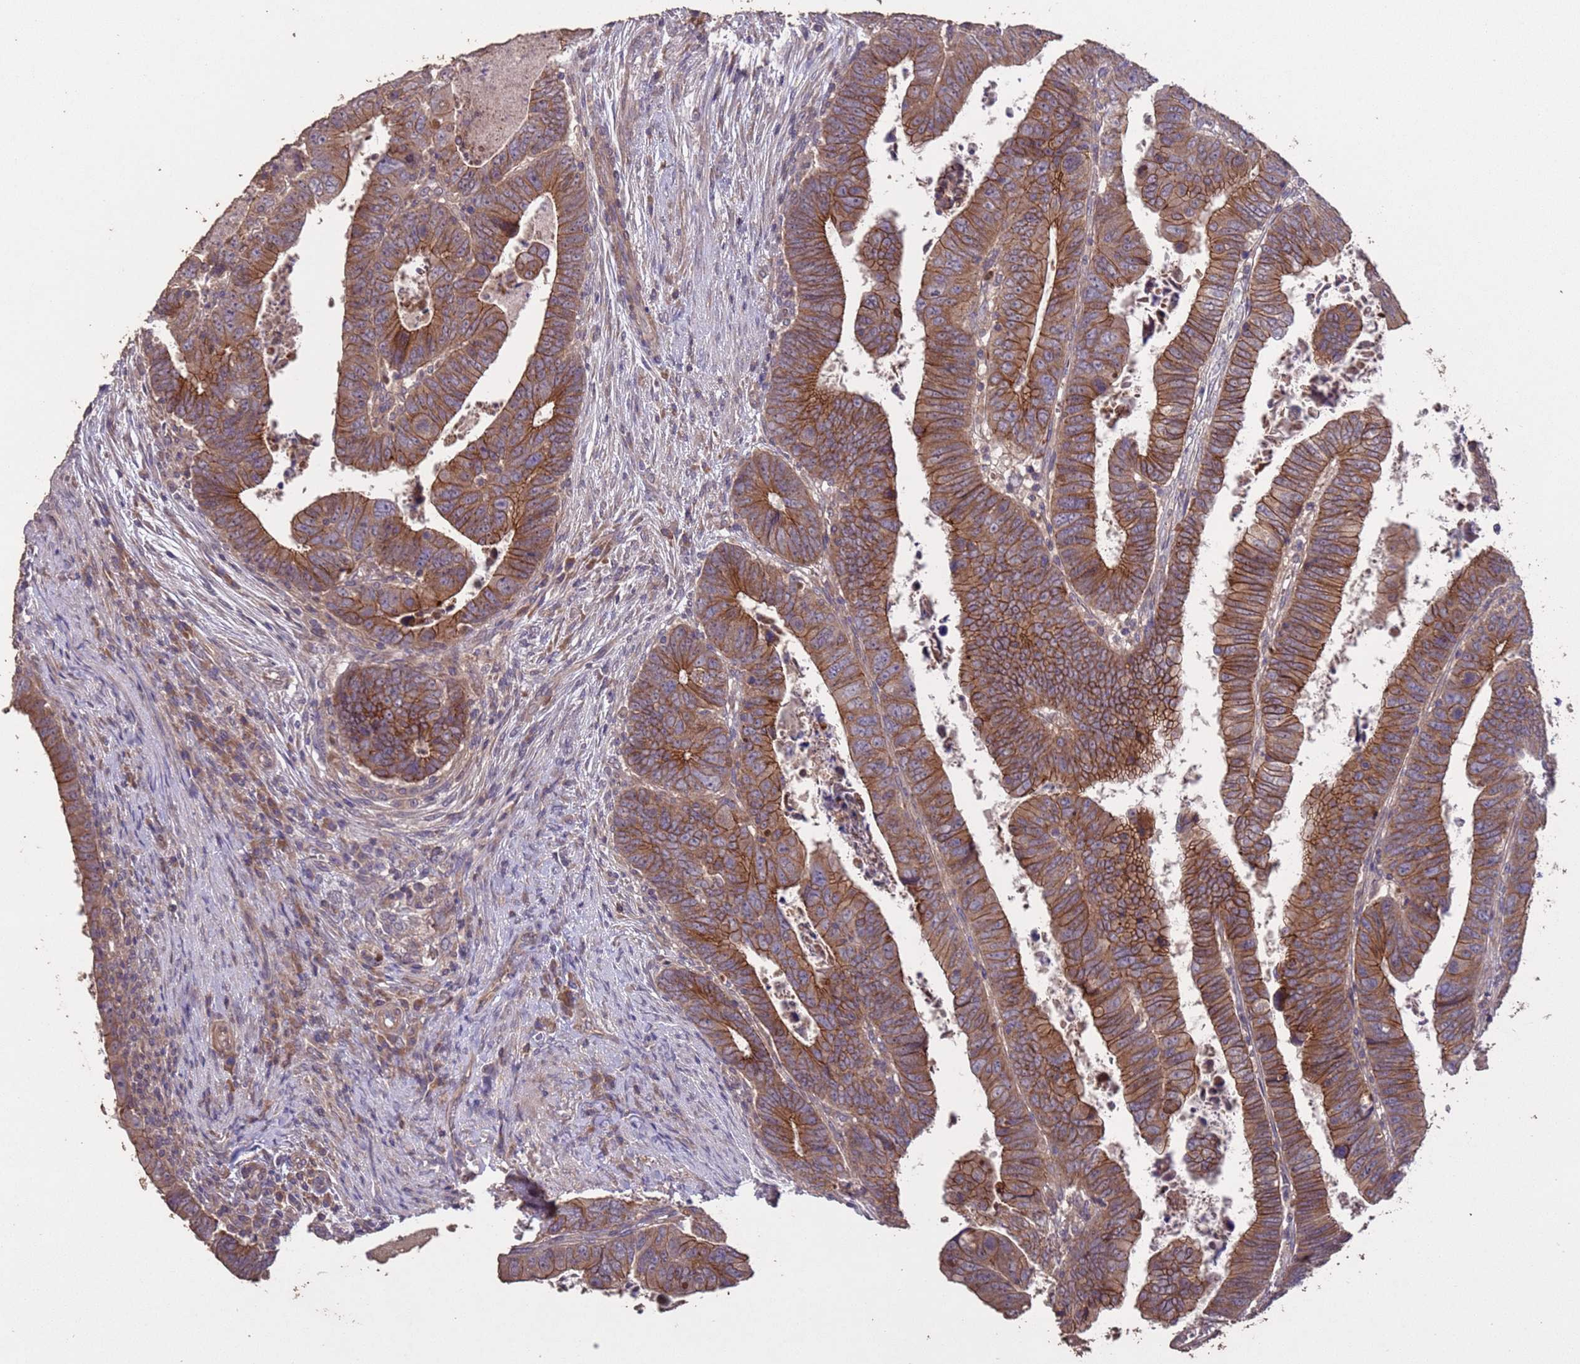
{"staining": {"intensity": "moderate", "quantity": ">75%", "location": "cytoplasmic/membranous"}, "tissue": "colorectal cancer", "cell_type": "Tumor cells", "image_type": "cancer", "snomed": [{"axis": "morphology", "description": "Normal tissue, NOS"}, {"axis": "morphology", "description": "Adenocarcinoma, NOS"}, {"axis": "topography", "description": "Rectum"}], "caption": "The micrograph reveals immunohistochemical staining of adenocarcinoma (colorectal). There is moderate cytoplasmic/membranous positivity is present in about >75% of tumor cells. (DAB (3,3'-diaminobenzidine) IHC with brightfield microscopy, high magnification).", "gene": "SLC9B2", "patient": {"sex": "female", "age": 65}}